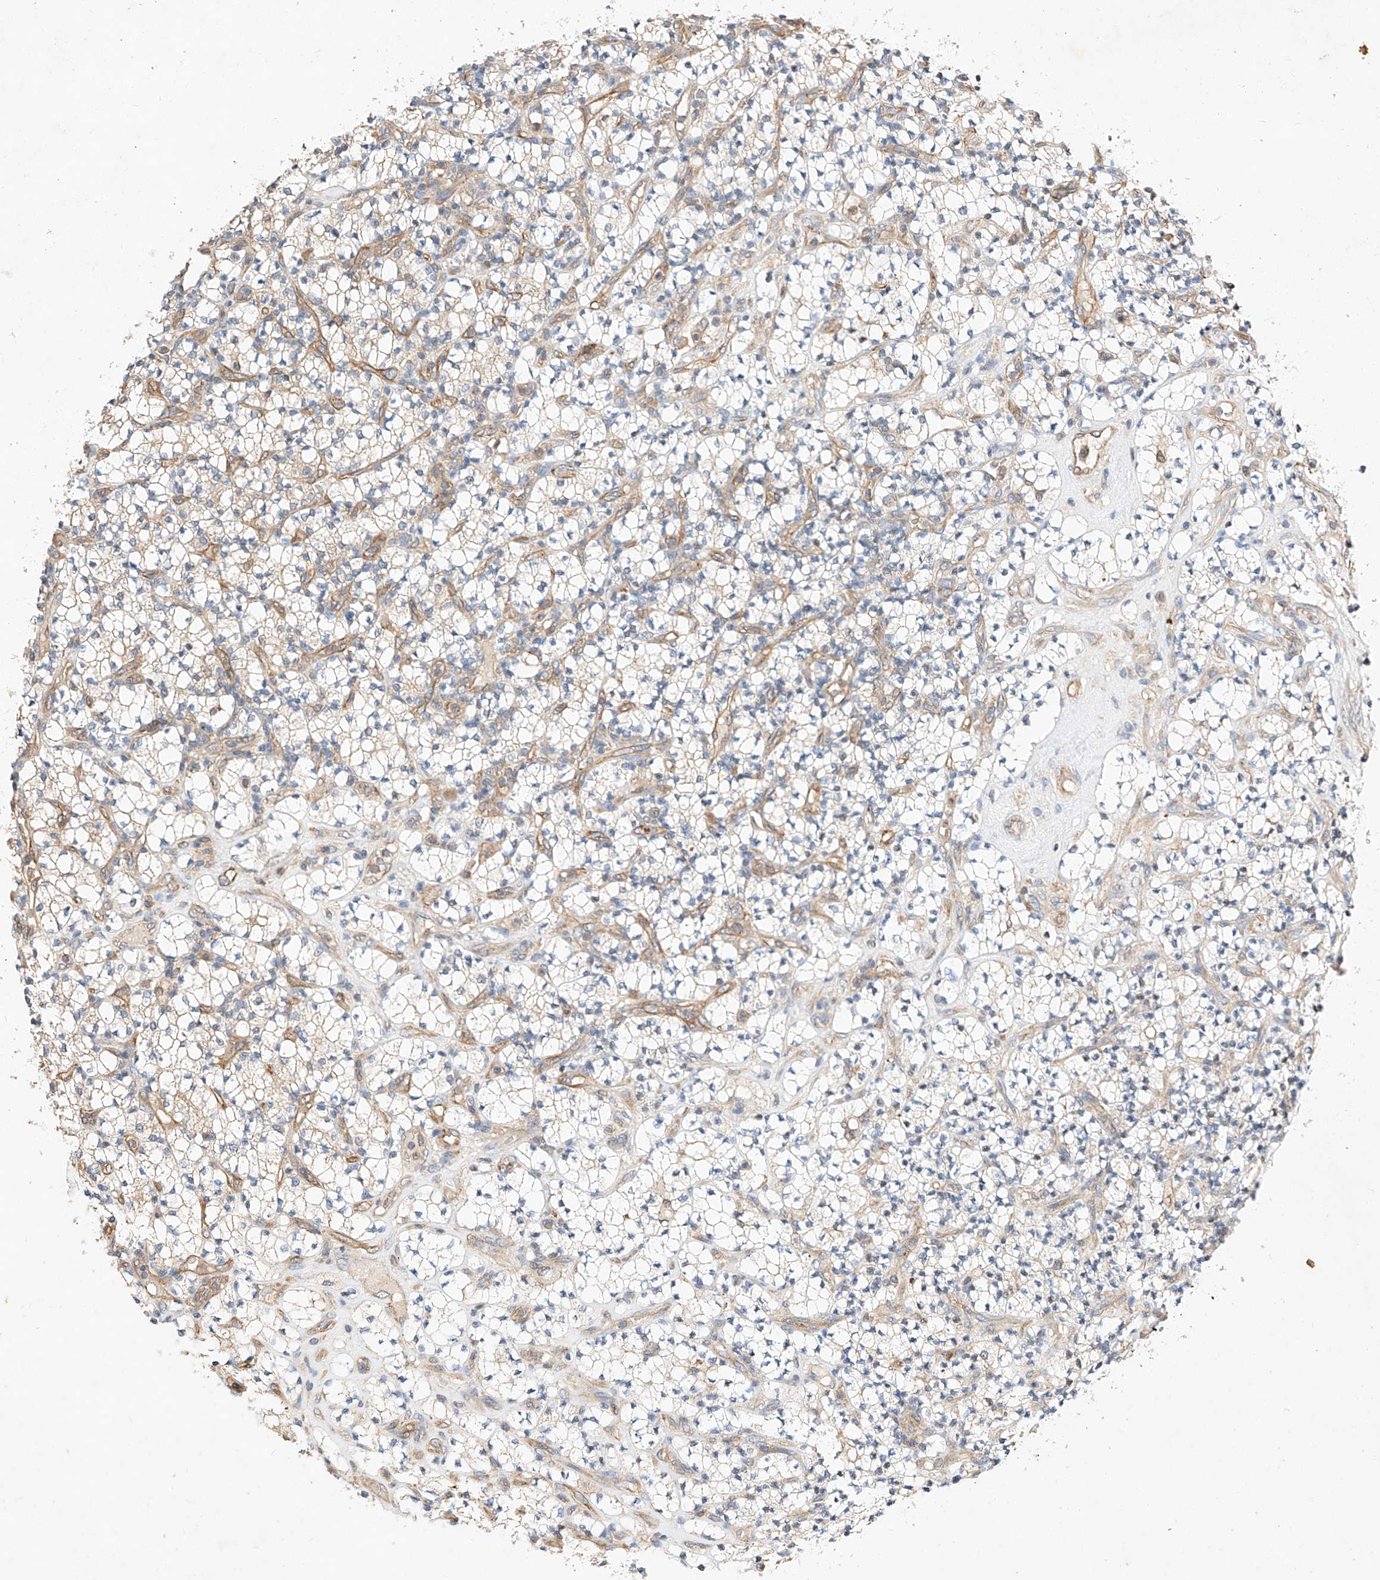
{"staining": {"intensity": "weak", "quantity": "<25%", "location": "cytoplasmic/membranous"}, "tissue": "renal cancer", "cell_type": "Tumor cells", "image_type": "cancer", "snomed": [{"axis": "morphology", "description": "Adenocarcinoma, NOS"}, {"axis": "topography", "description": "Kidney"}], "caption": "This is a photomicrograph of immunohistochemistry (IHC) staining of adenocarcinoma (renal), which shows no expression in tumor cells.", "gene": "C6orf118", "patient": {"sex": "male", "age": 77}}